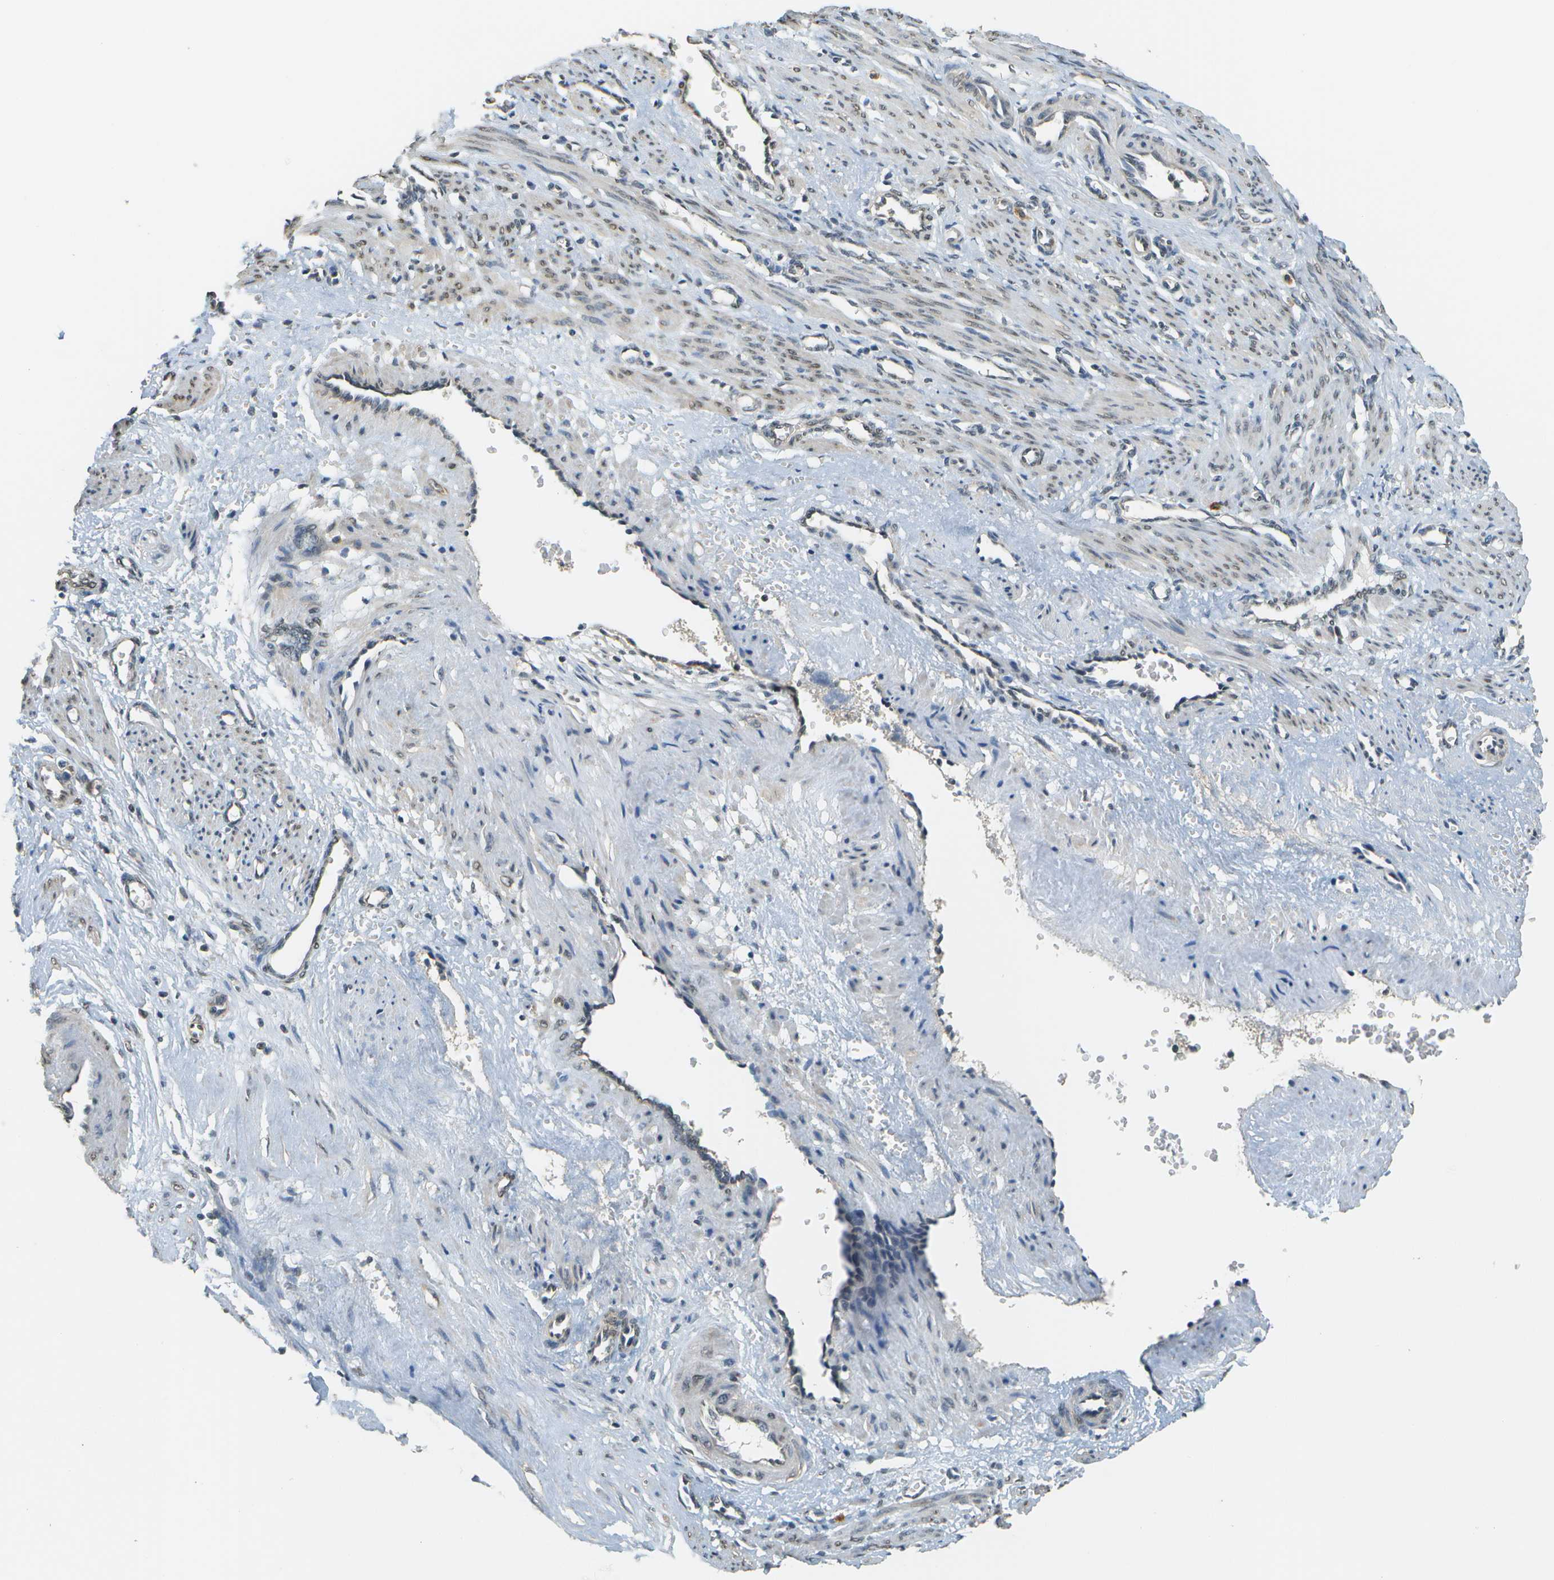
{"staining": {"intensity": "weak", "quantity": ">75%", "location": "cytoplasmic/membranous,nuclear"}, "tissue": "smooth muscle", "cell_type": "Smooth muscle cells", "image_type": "normal", "snomed": [{"axis": "morphology", "description": "Normal tissue, NOS"}, {"axis": "topography", "description": "Endometrium"}], "caption": "IHC of benign human smooth muscle shows low levels of weak cytoplasmic/membranous,nuclear positivity in about >75% of smooth muscle cells. The staining was performed using DAB, with brown indicating positive protein expression. Nuclei are stained blue with hematoxylin.", "gene": "ABL2", "patient": {"sex": "female", "age": 33}}